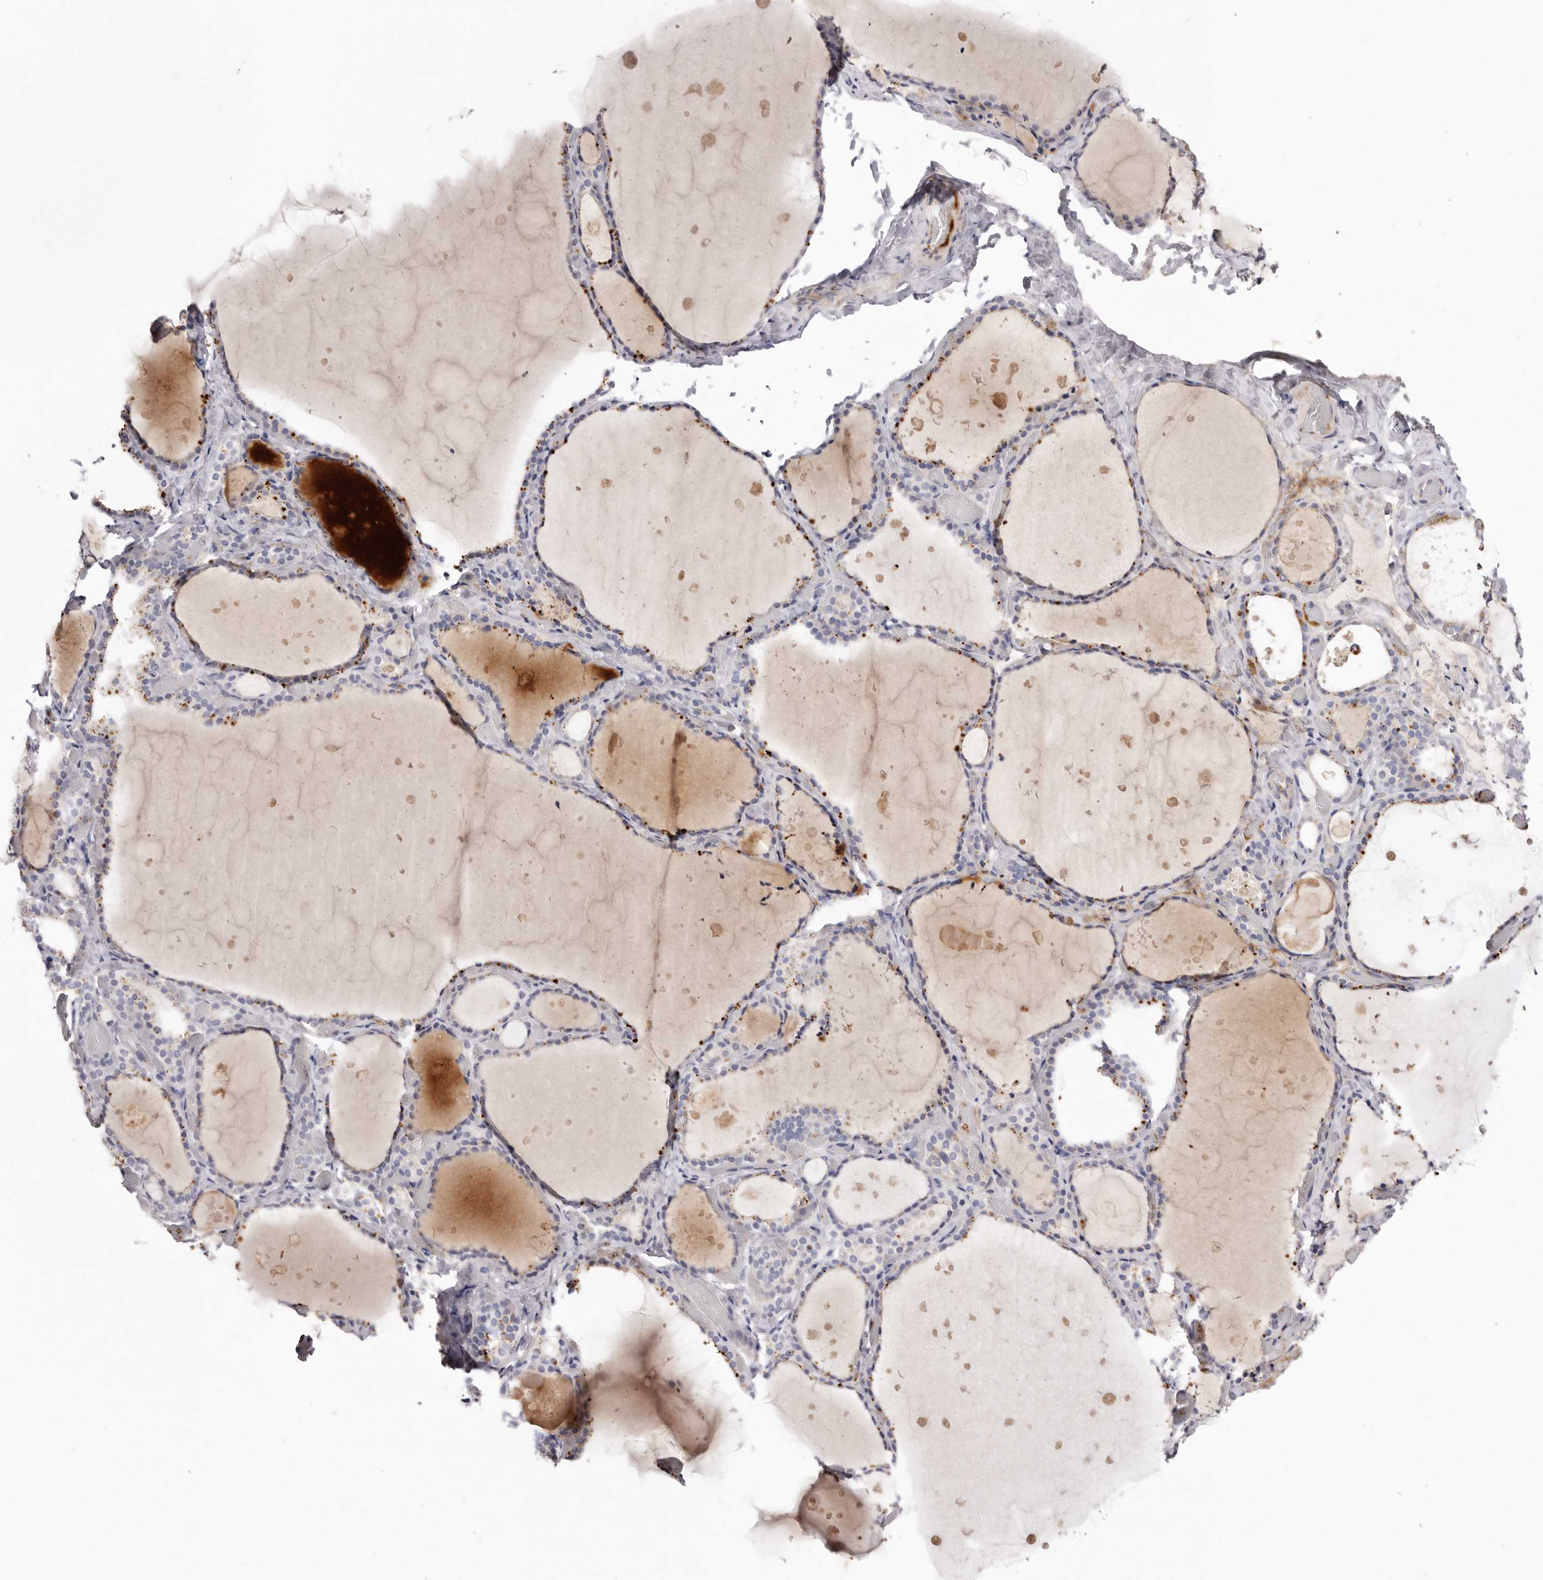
{"staining": {"intensity": "negative", "quantity": "none", "location": "none"}, "tissue": "thyroid gland", "cell_type": "Glandular cells", "image_type": "normal", "snomed": [{"axis": "morphology", "description": "Normal tissue, NOS"}, {"axis": "topography", "description": "Thyroid gland"}], "caption": "DAB (3,3'-diaminobenzidine) immunohistochemical staining of normal human thyroid gland exhibits no significant expression in glandular cells.", "gene": "LMLN", "patient": {"sex": "female", "age": 44}}